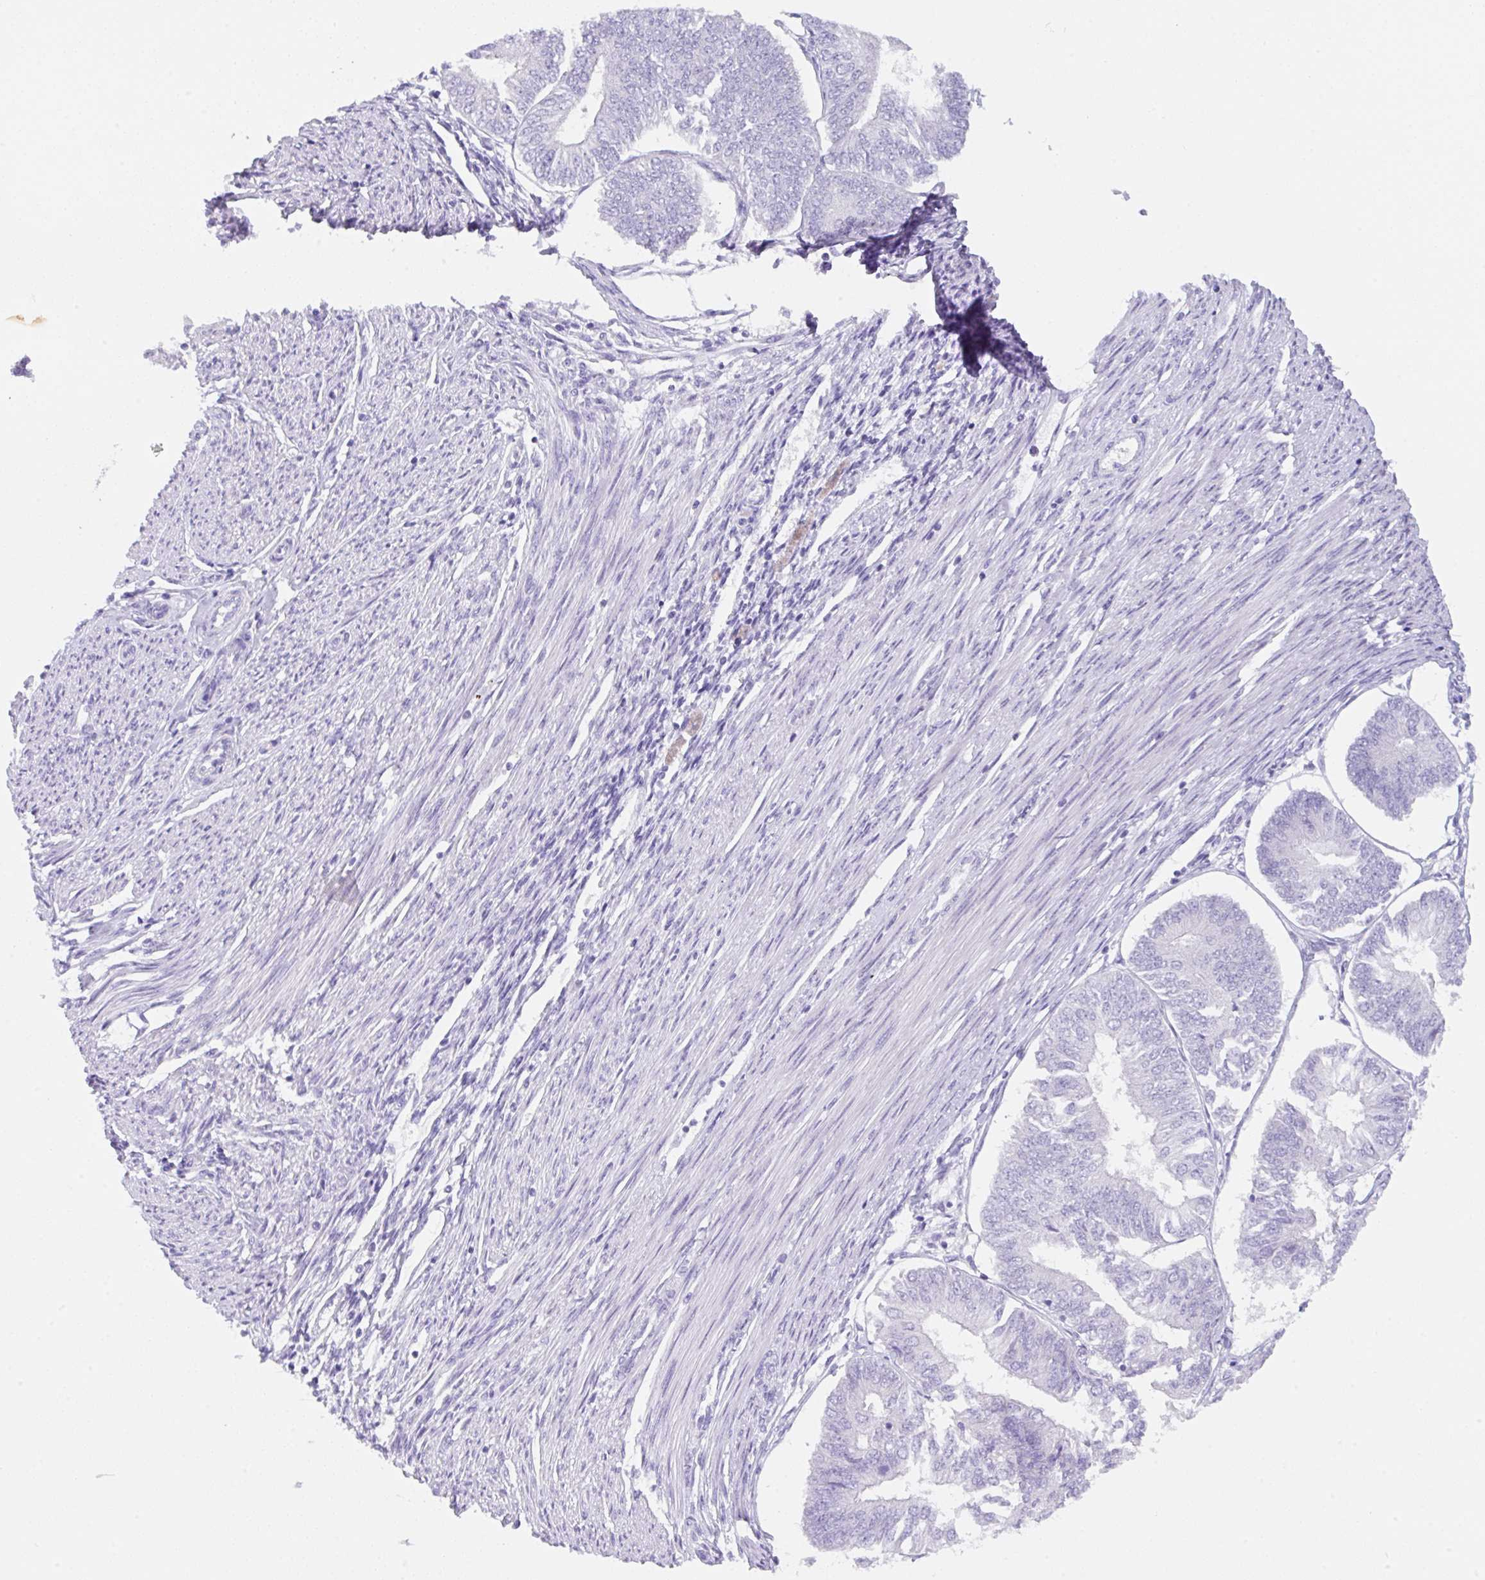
{"staining": {"intensity": "negative", "quantity": "none", "location": "none"}, "tissue": "endometrial cancer", "cell_type": "Tumor cells", "image_type": "cancer", "snomed": [{"axis": "morphology", "description": "Adenocarcinoma, NOS"}, {"axis": "topography", "description": "Endometrium"}], "caption": "This is a micrograph of immunohistochemistry (IHC) staining of endometrial cancer, which shows no positivity in tumor cells.", "gene": "KLK8", "patient": {"sex": "female", "age": 58}}